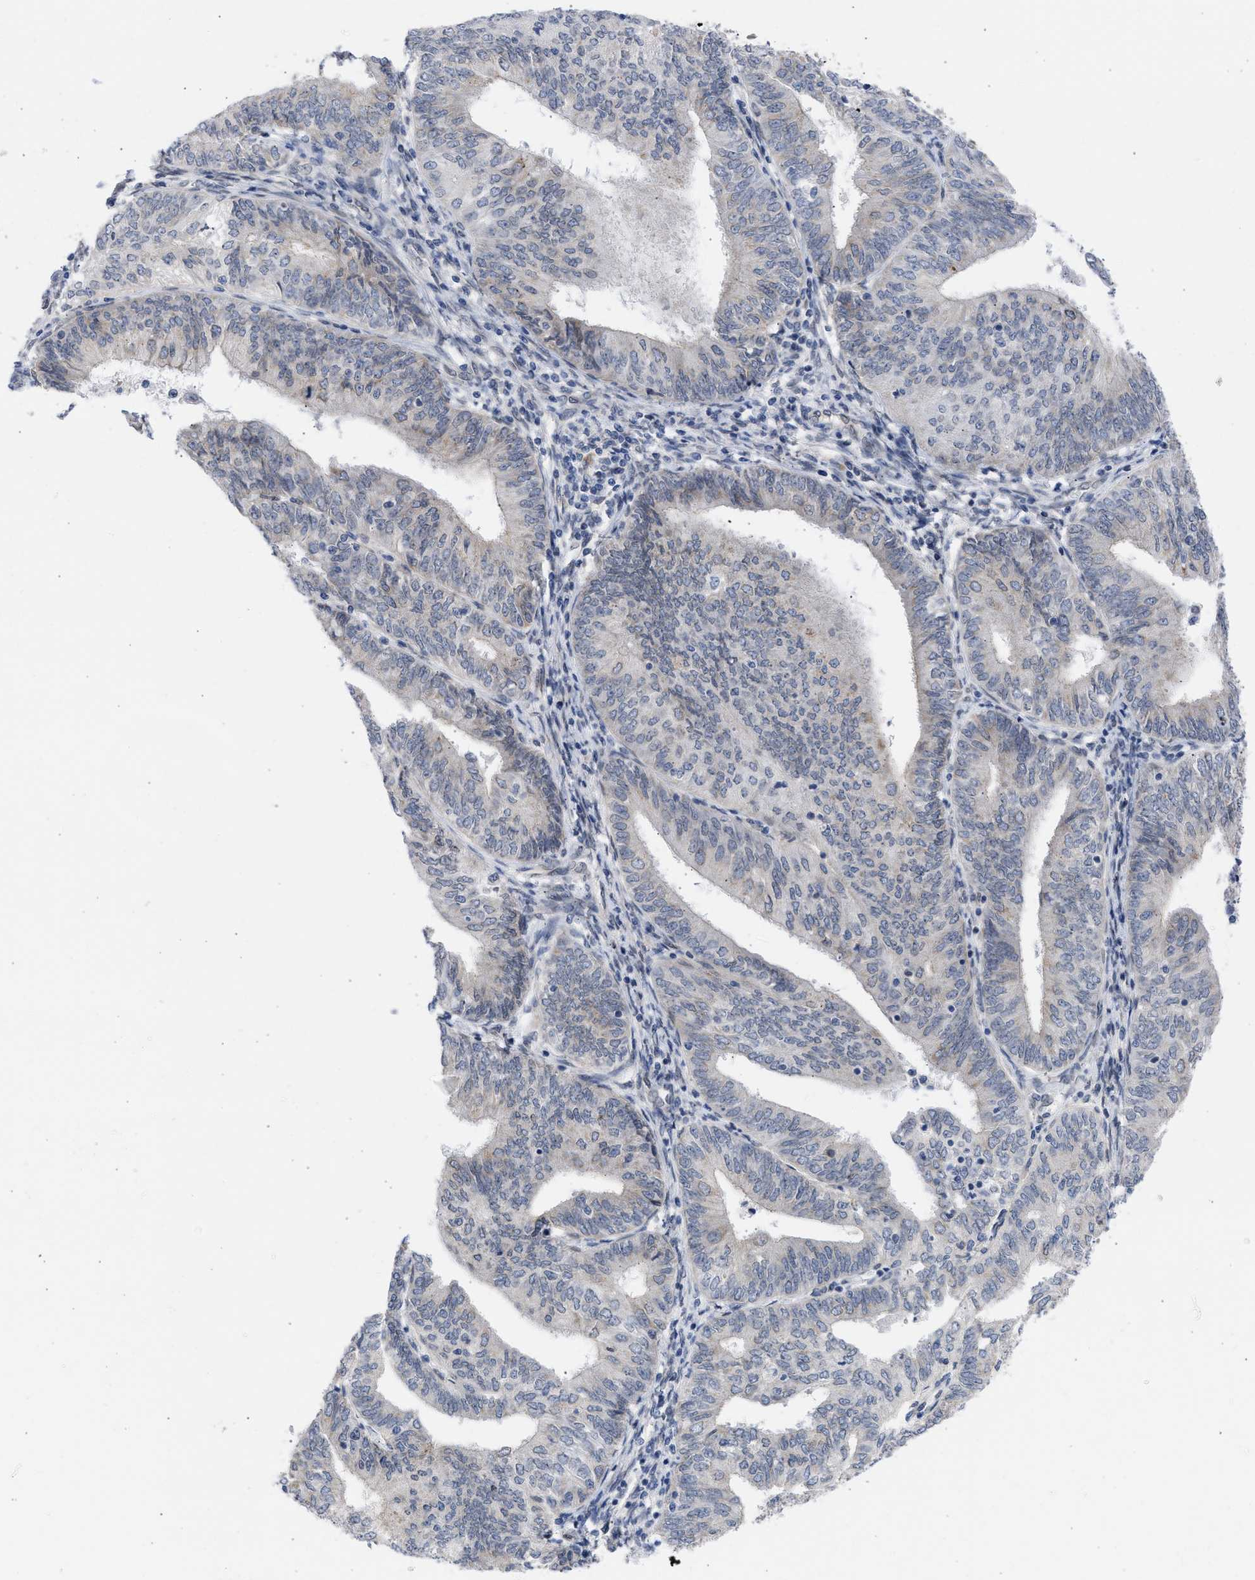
{"staining": {"intensity": "negative", "quantity": "none", "location": "none"}, "tissue": "endometrial cancer", "cell_type": "Tumor cells", "image_type": "cancer", "snomed": [{"axis": "morphology", "description": "Adenocarcinoma, NOS"}, {"axis": "topography", "description": "Endometrium"}], "caption": "The IHC histopathology image has no significant positivity in tumor cells of endometrial cancer (adenocarcinoma) tissue.", "gene": "NUP35", "patient": {"sex": "female", "age": 58}}